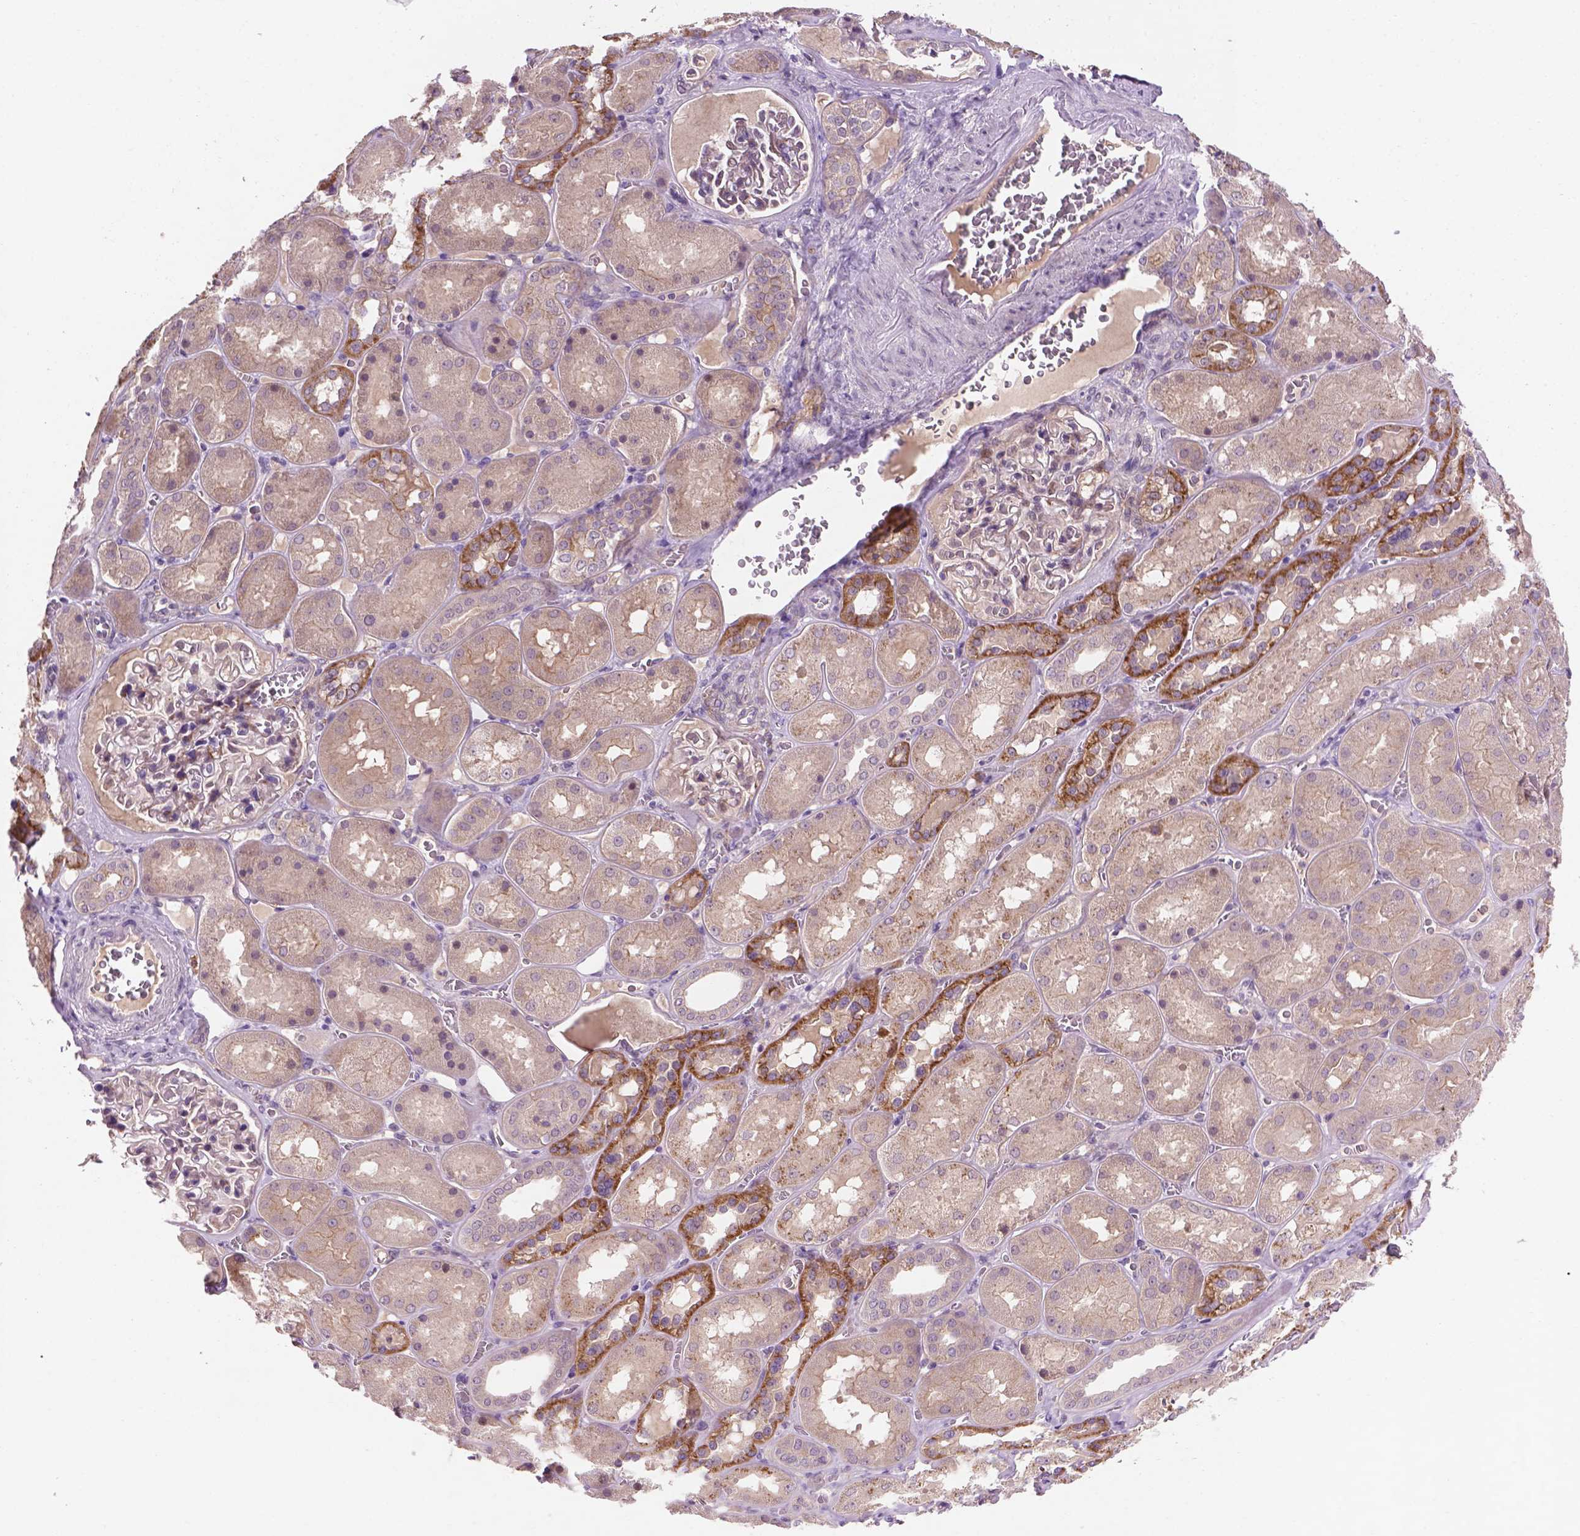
{"staining": {"intensity": "moderate", "quantity": "<25%", "location": "cytoplasmic/membranous"}, "tissue": "kidney", "cell_type": "Cells in glomeruli", "image_type": "normal", "snomed": [{"axis": "morphology", "description": "Normal tissue, NOS"}, {"axis": "topography", "description": "Kidney"}], "caption": "Immunohistochemical staining of benign kidney reveals <25% levels of moderate cytoplasmic/membranous protein expression in about <25% of cells in glomeruli.", "gene": "GXYLT2", "patient": {"sex": "male", "age": 73}}